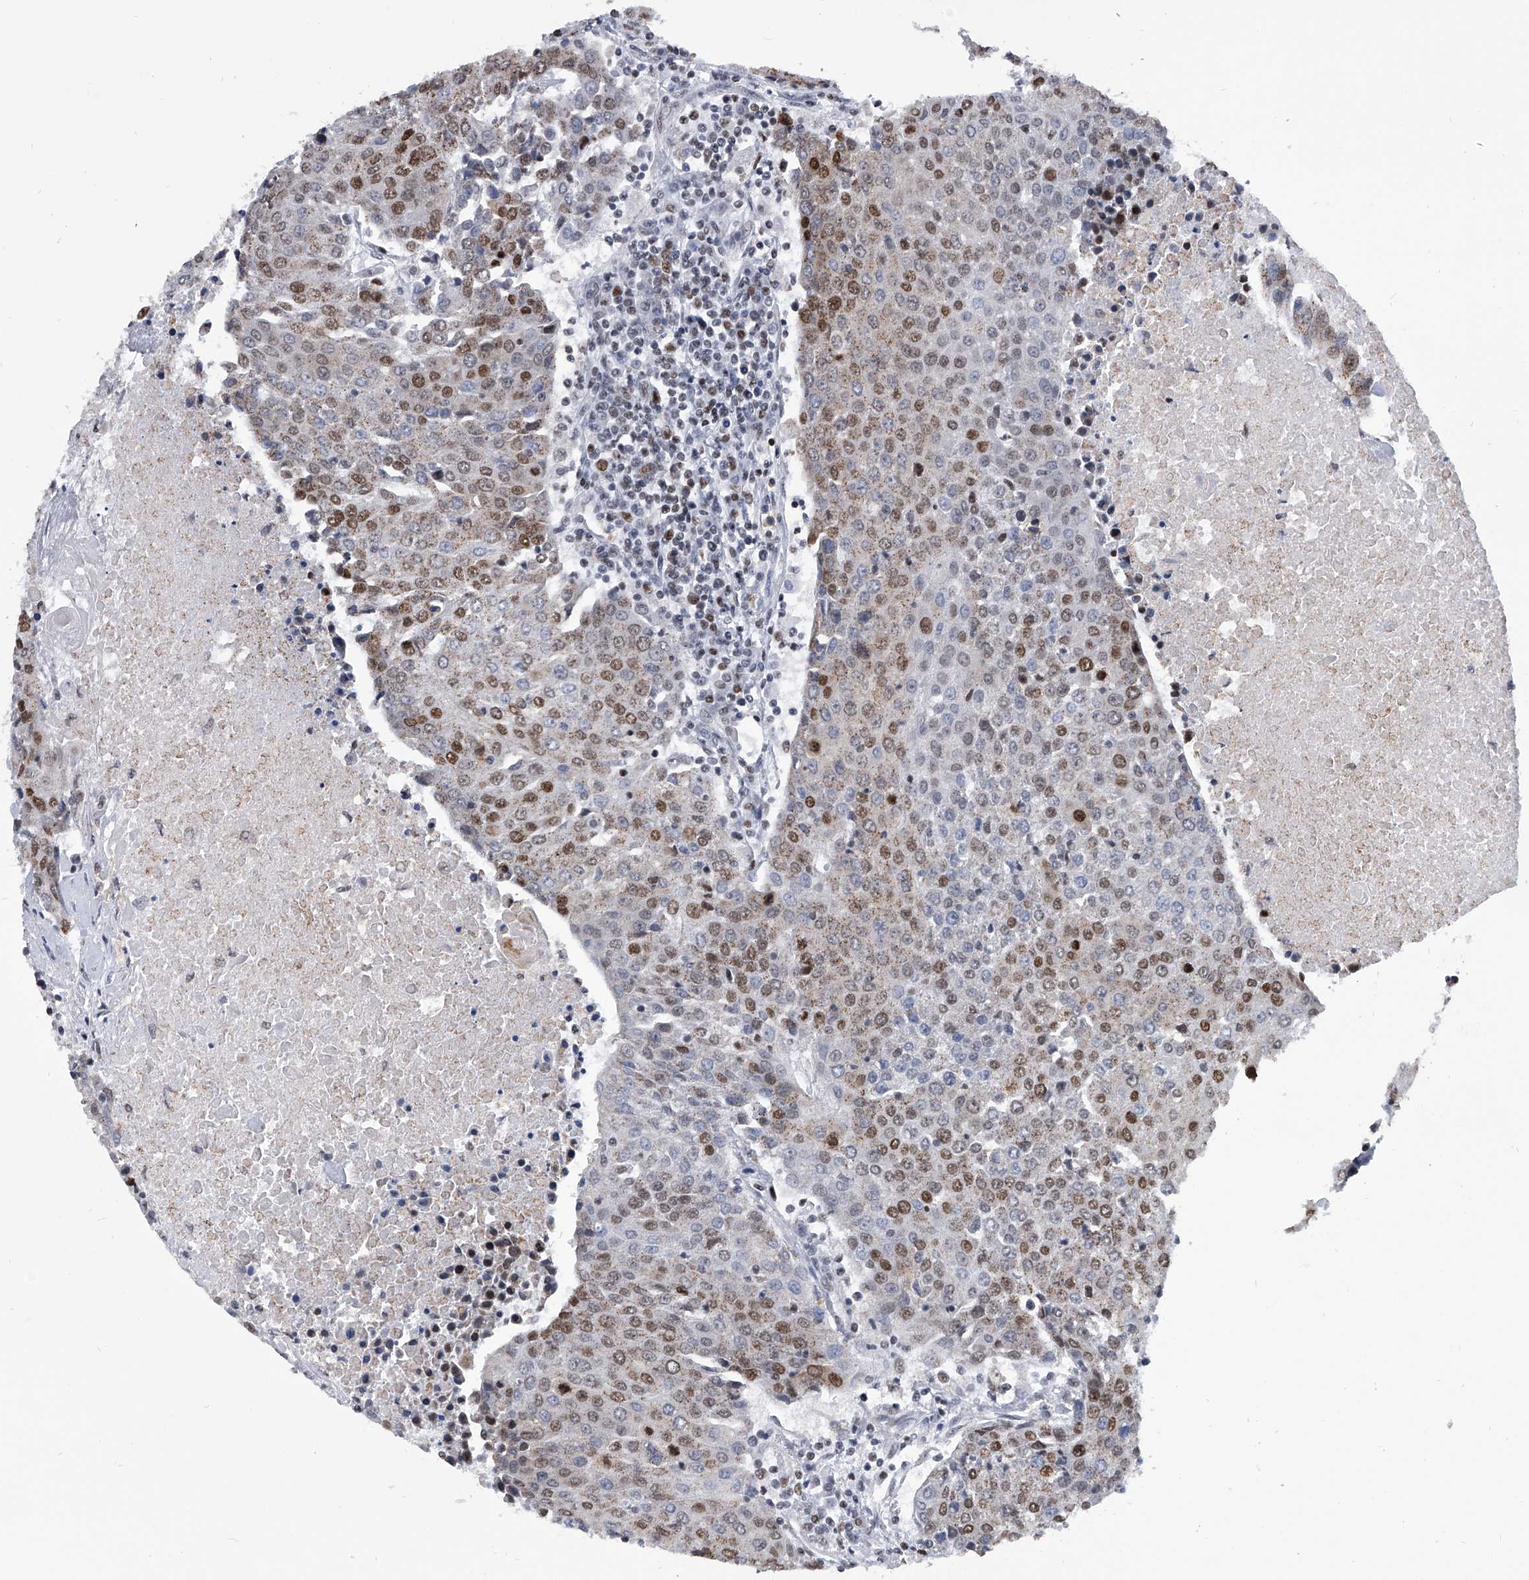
{"staining": {"intensity": "moderate", "quantity": ">75%", "location": "nuclear"}, "tissue": "urothelial cancer", "cell_type": "Tumor cells", "image_type": "cancer", "snomed": [{"axis": "morphology", "description": "Urothelial carcinoma, High grade"}, {"axis": "topography", "description": "Urinary bladder"}], "caption": "Urothelial carcinoma (high-grade) stained with DAB immunohistochemistry displays medium levels of moderate nuclear expression in approximately >75% of tumor cells.", "gene": "SIM2", "patient": {"sex": "female", "age": 85}}